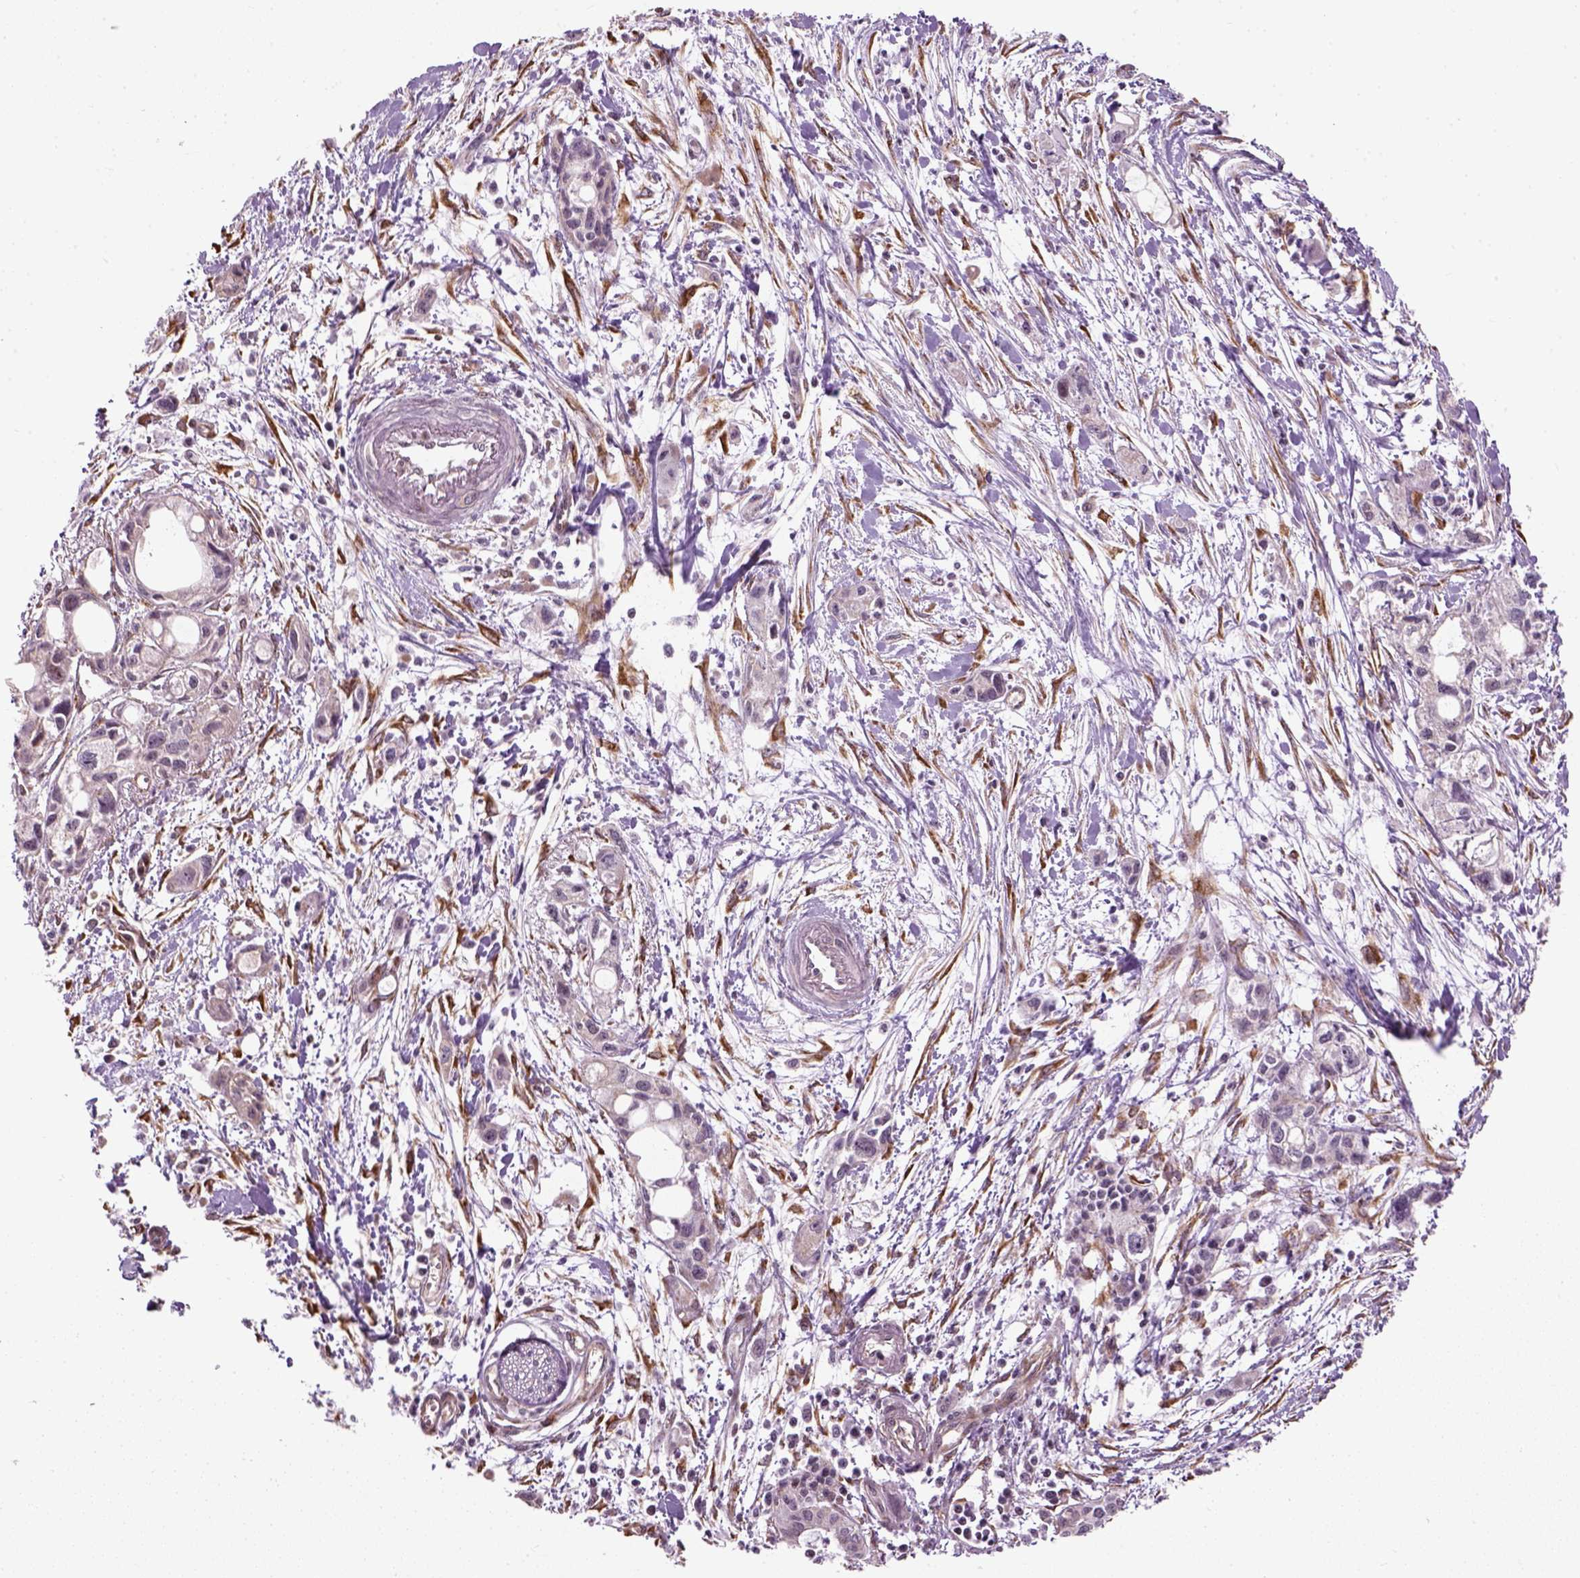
{"staining": {"intensity": "negative", "quantity": "none", "location": "none"}, "tissue": "pancreatic cancer", "cell_type": "Tumor cells", "image_type": "cancer", "snomed": [{"axis": "morphology", "description": "Adenocarcinoma, NOS"}, {"axis": "topography", "description": "Pancreas"}], "caption": "Tumor cells are negative for brown protein staining in pancreatic adenocarcinoma.", "gene": "XK", "patient": {"sex": "female", "age": 61}}